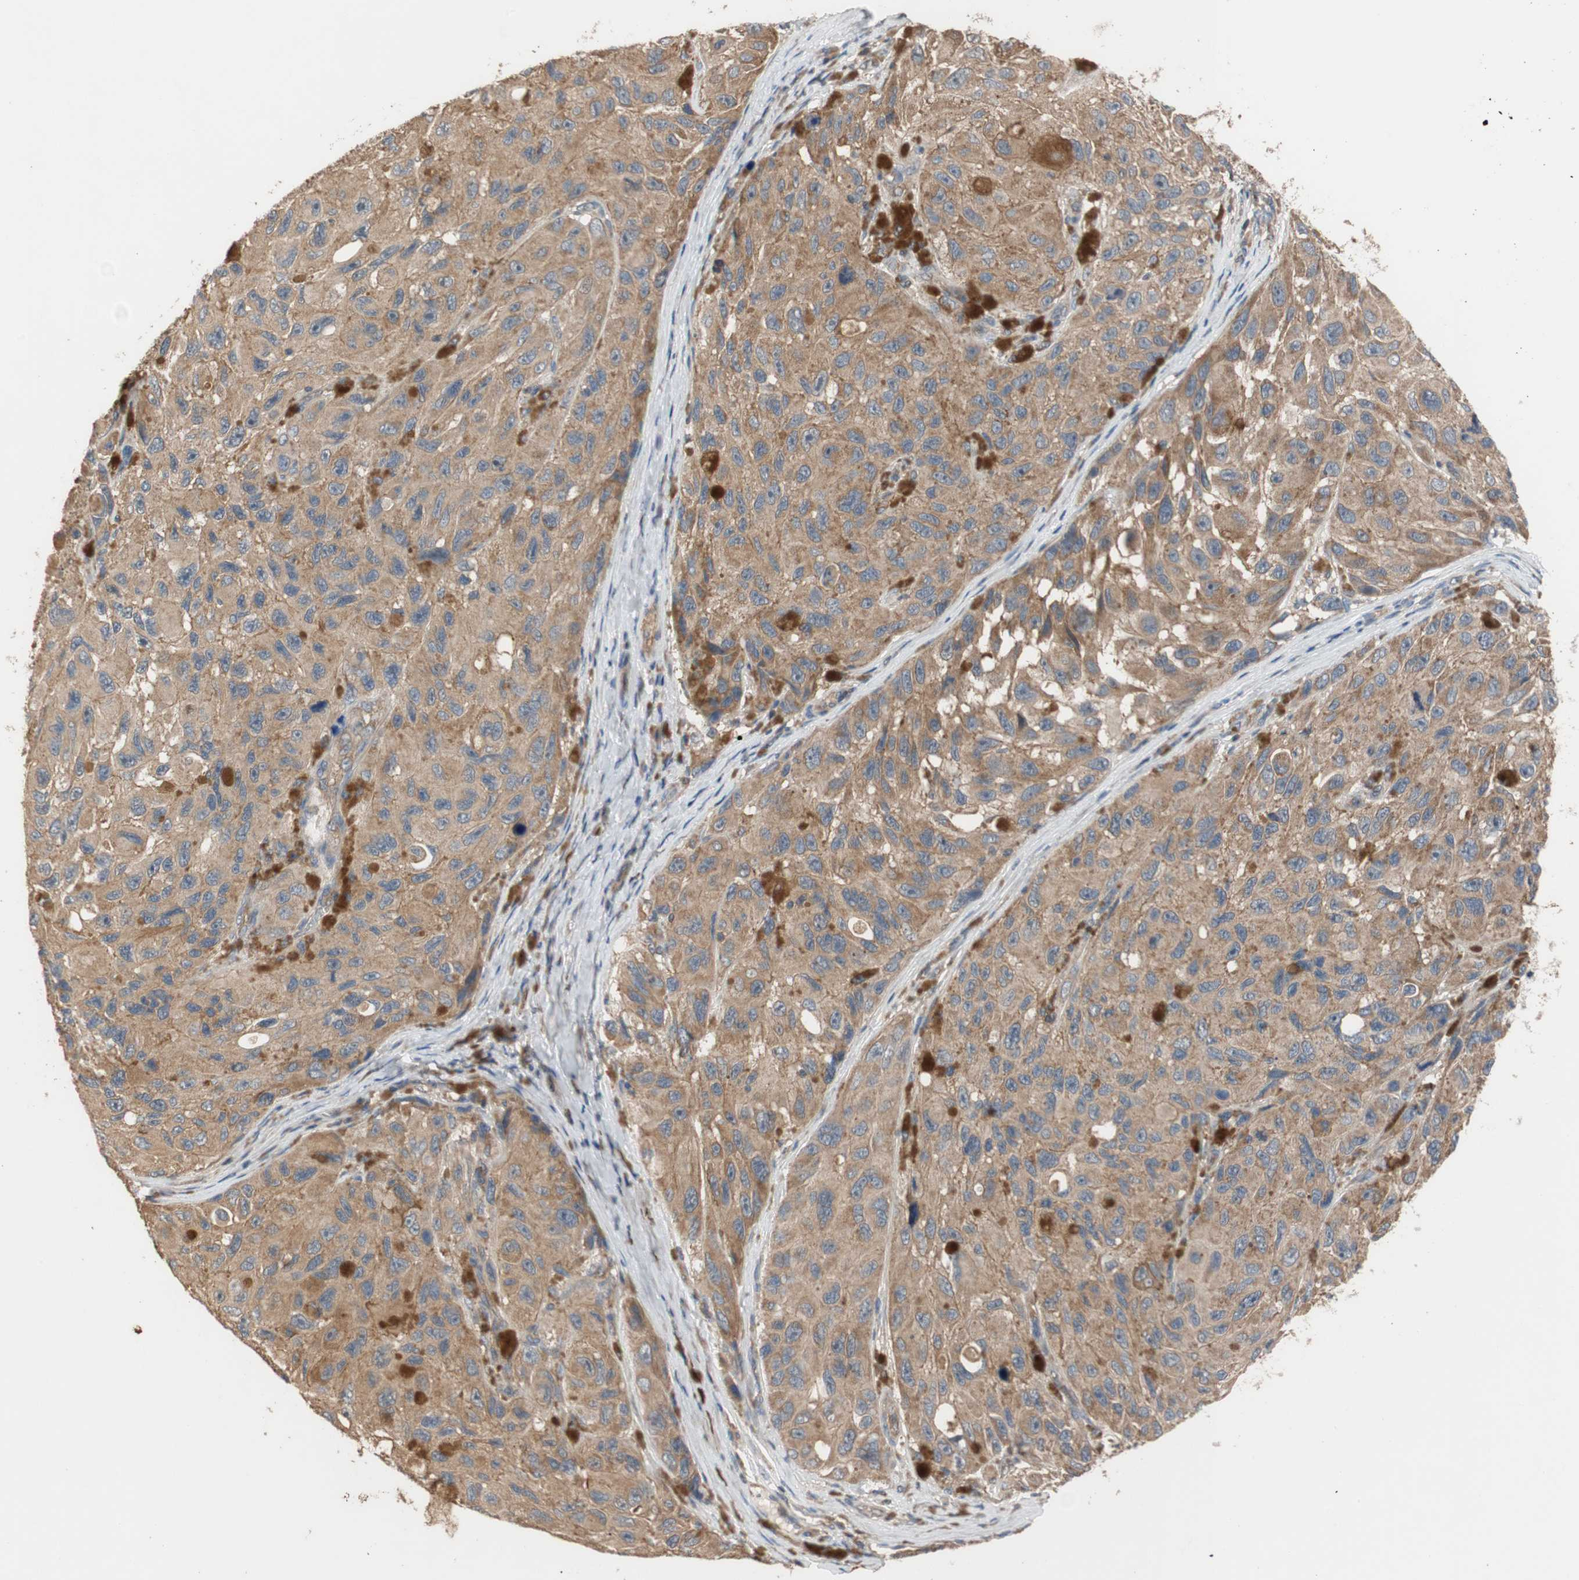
{"staining": {"intensity": "moderate", "quantity": ">75%", "location": "cytoplasmic/membranous"}, "tissue": "melanoma", "cell_type": "Tumor cells", "image_type": "cancer", "snomed": [{"axis": "morphology", "description": "Malignant melanoma, NOS"}, {"axis": "topography", "description": "Skin"}], "caption": "Immunohistochemistry photomicrograph of human melanoma stained for a protein (brown), which shows medium levels of moderate cytoplasmic/membranous expression in approximately >75% of tumor cells.", "gene": "MAP4K2", "patient": {"sex": "female", "age": 73}}